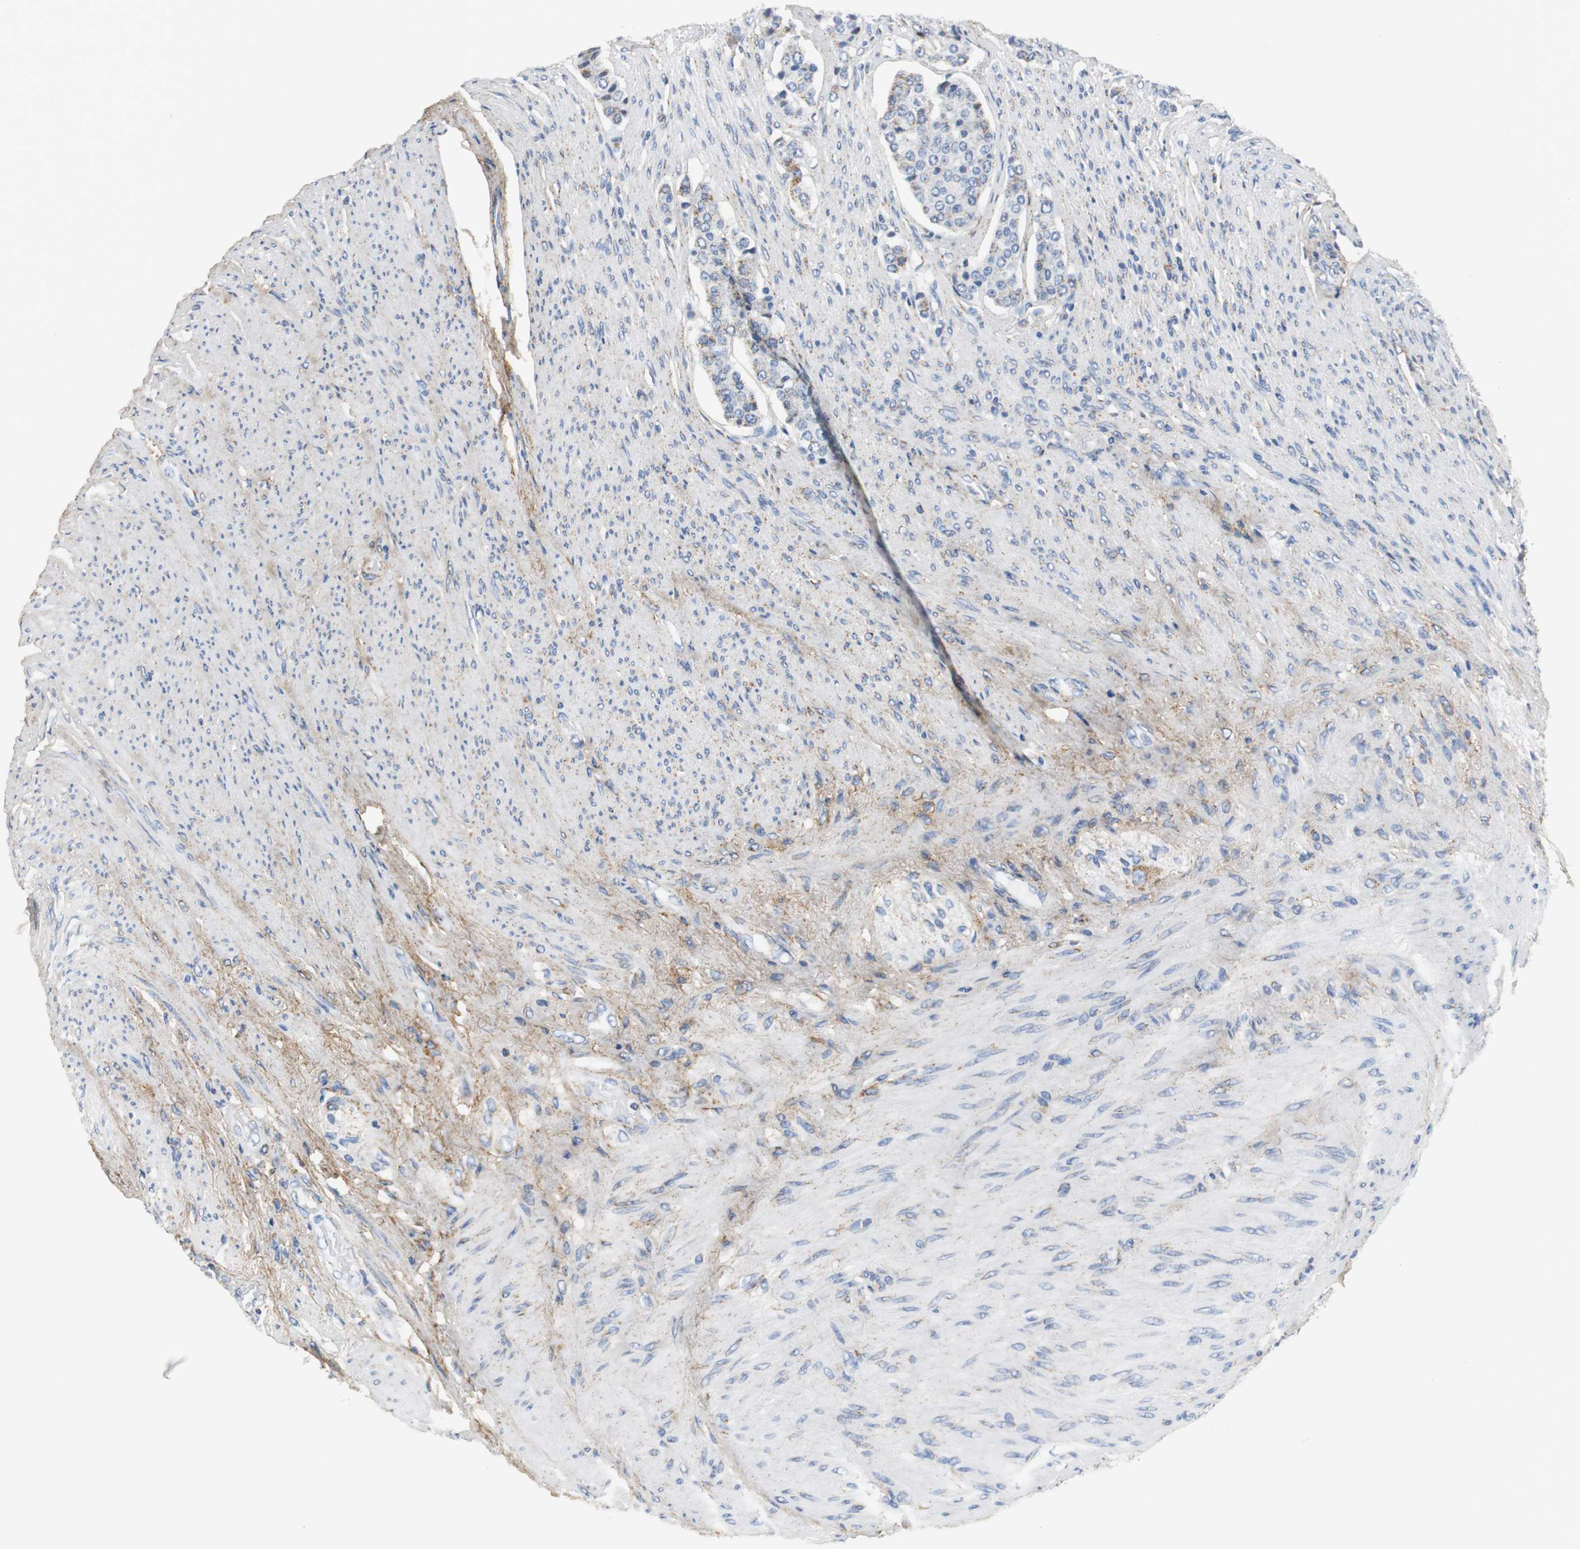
{"staining": {"intensity": "moderate", "quantity": "25%-75%", "location": "cytoplasmic/membranous"}, "tissue": "carcinoid", "cell_type": "Tumor cells", "image_type": "cancer", "snomed": [{"axis": "morphology", "description": "Carcinoid, malignant, NOS"}, {"axis": "topography", "description": "Colon"}], "caption": "Carcinoid stained for a protein (brown) exhibits moderate cytoplasmic/membranous positive positivity in approximately 25%-75% of tumor cells.", "gene": "C1QTNF7", "patient": {"sex": "female", "age": 61}}